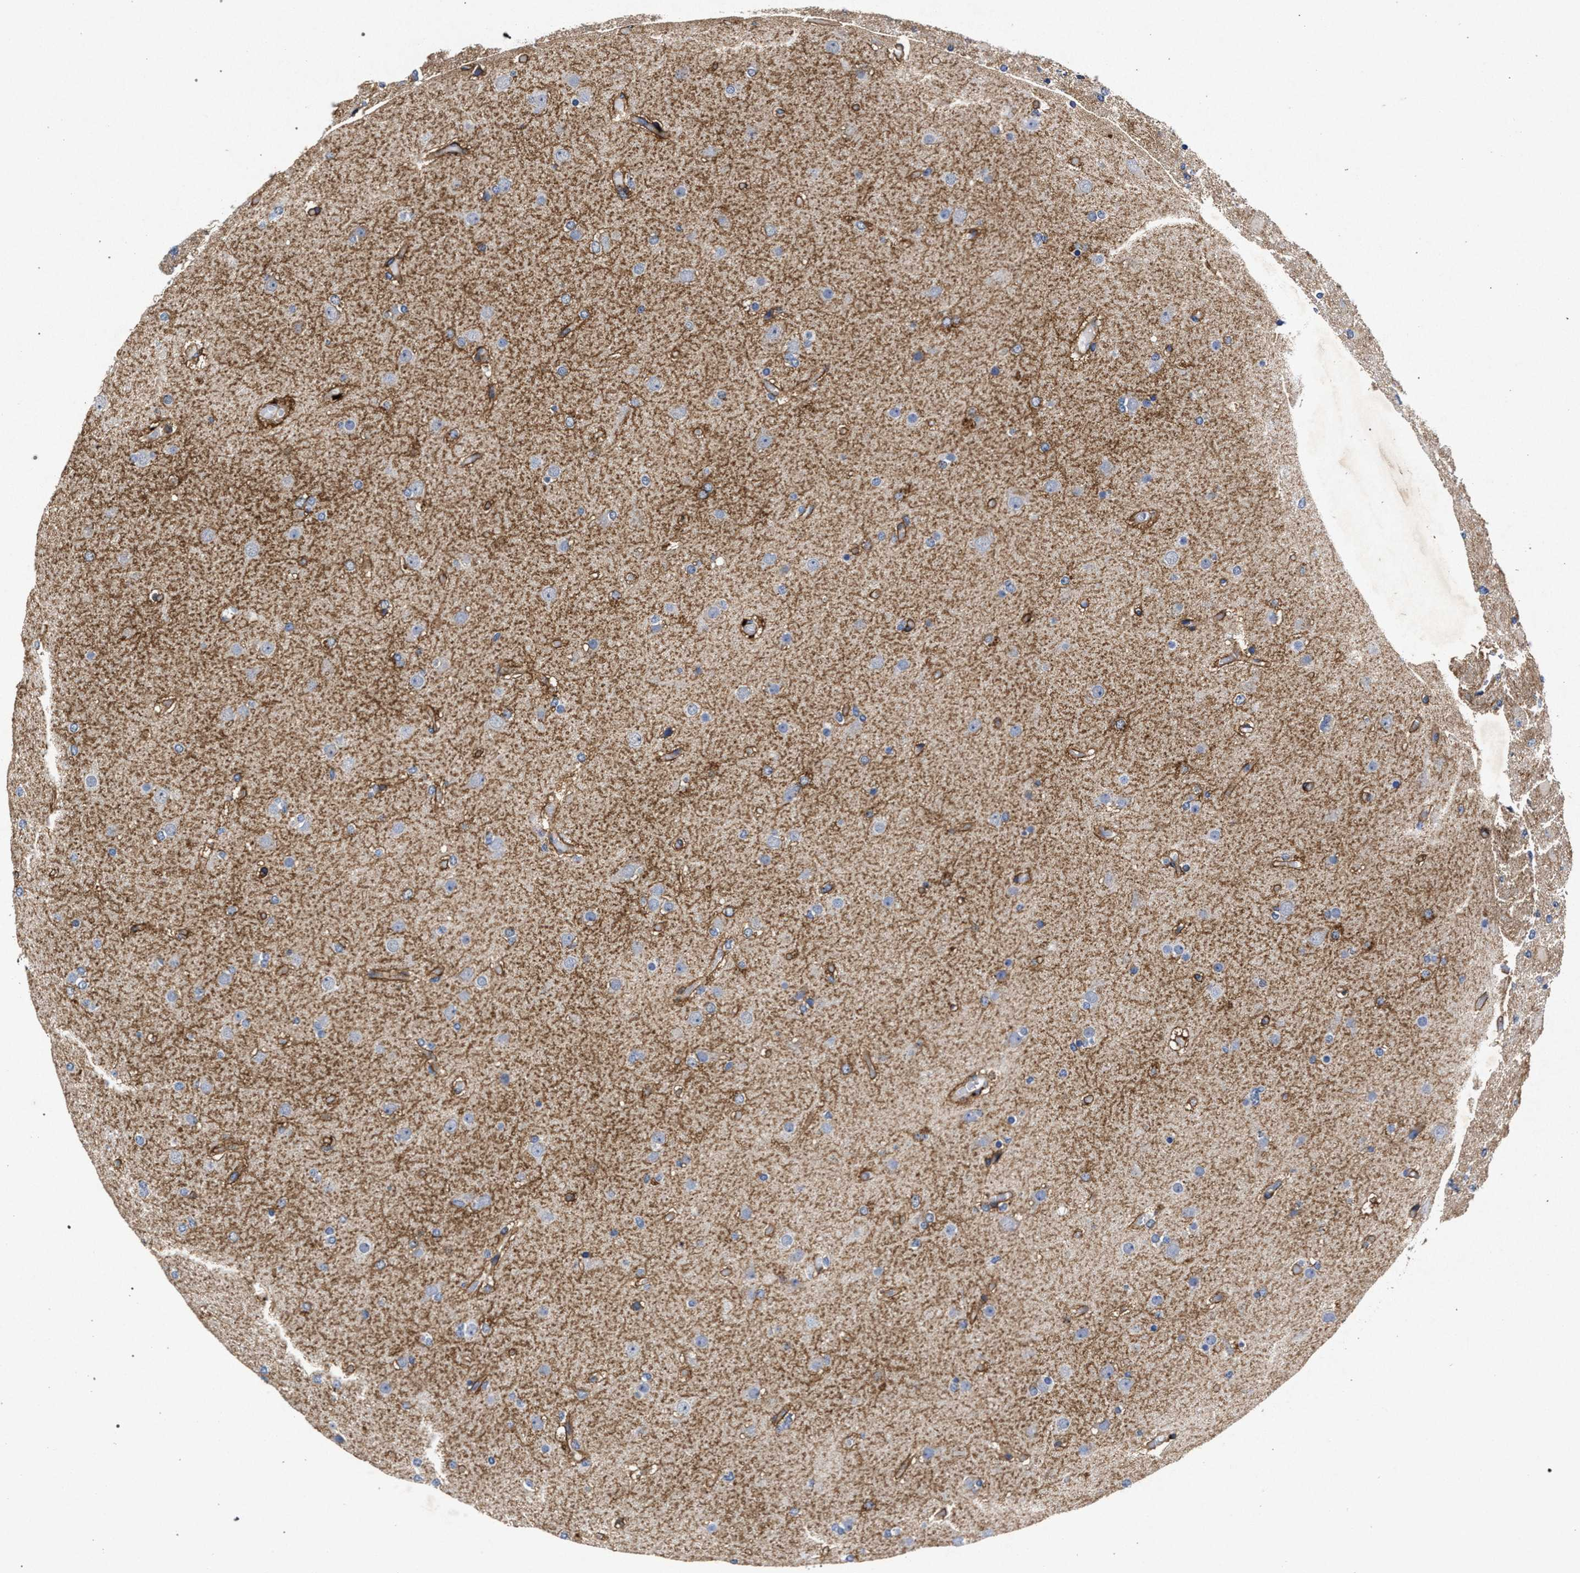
{"staining": {"intensity": "weak", "quantity": "<25%", "location": "cytoplasmic/membranous"}, "tissue": "glioma", "cell_type": "Tumor cells", "image_type": "cancer", "snomed": [{"axis": "morphology", "description": "Glioma, malignant, High grade"}, {"axis": "topography", "description": "Cerebral cortex"}], "caption": "Tumor cells are negative for protein expression in human glioma. (IHC, brightfield microscopy, high magnification).", "gene": "ATP1A2", "patient": {"sex": "female", "age": 36}}